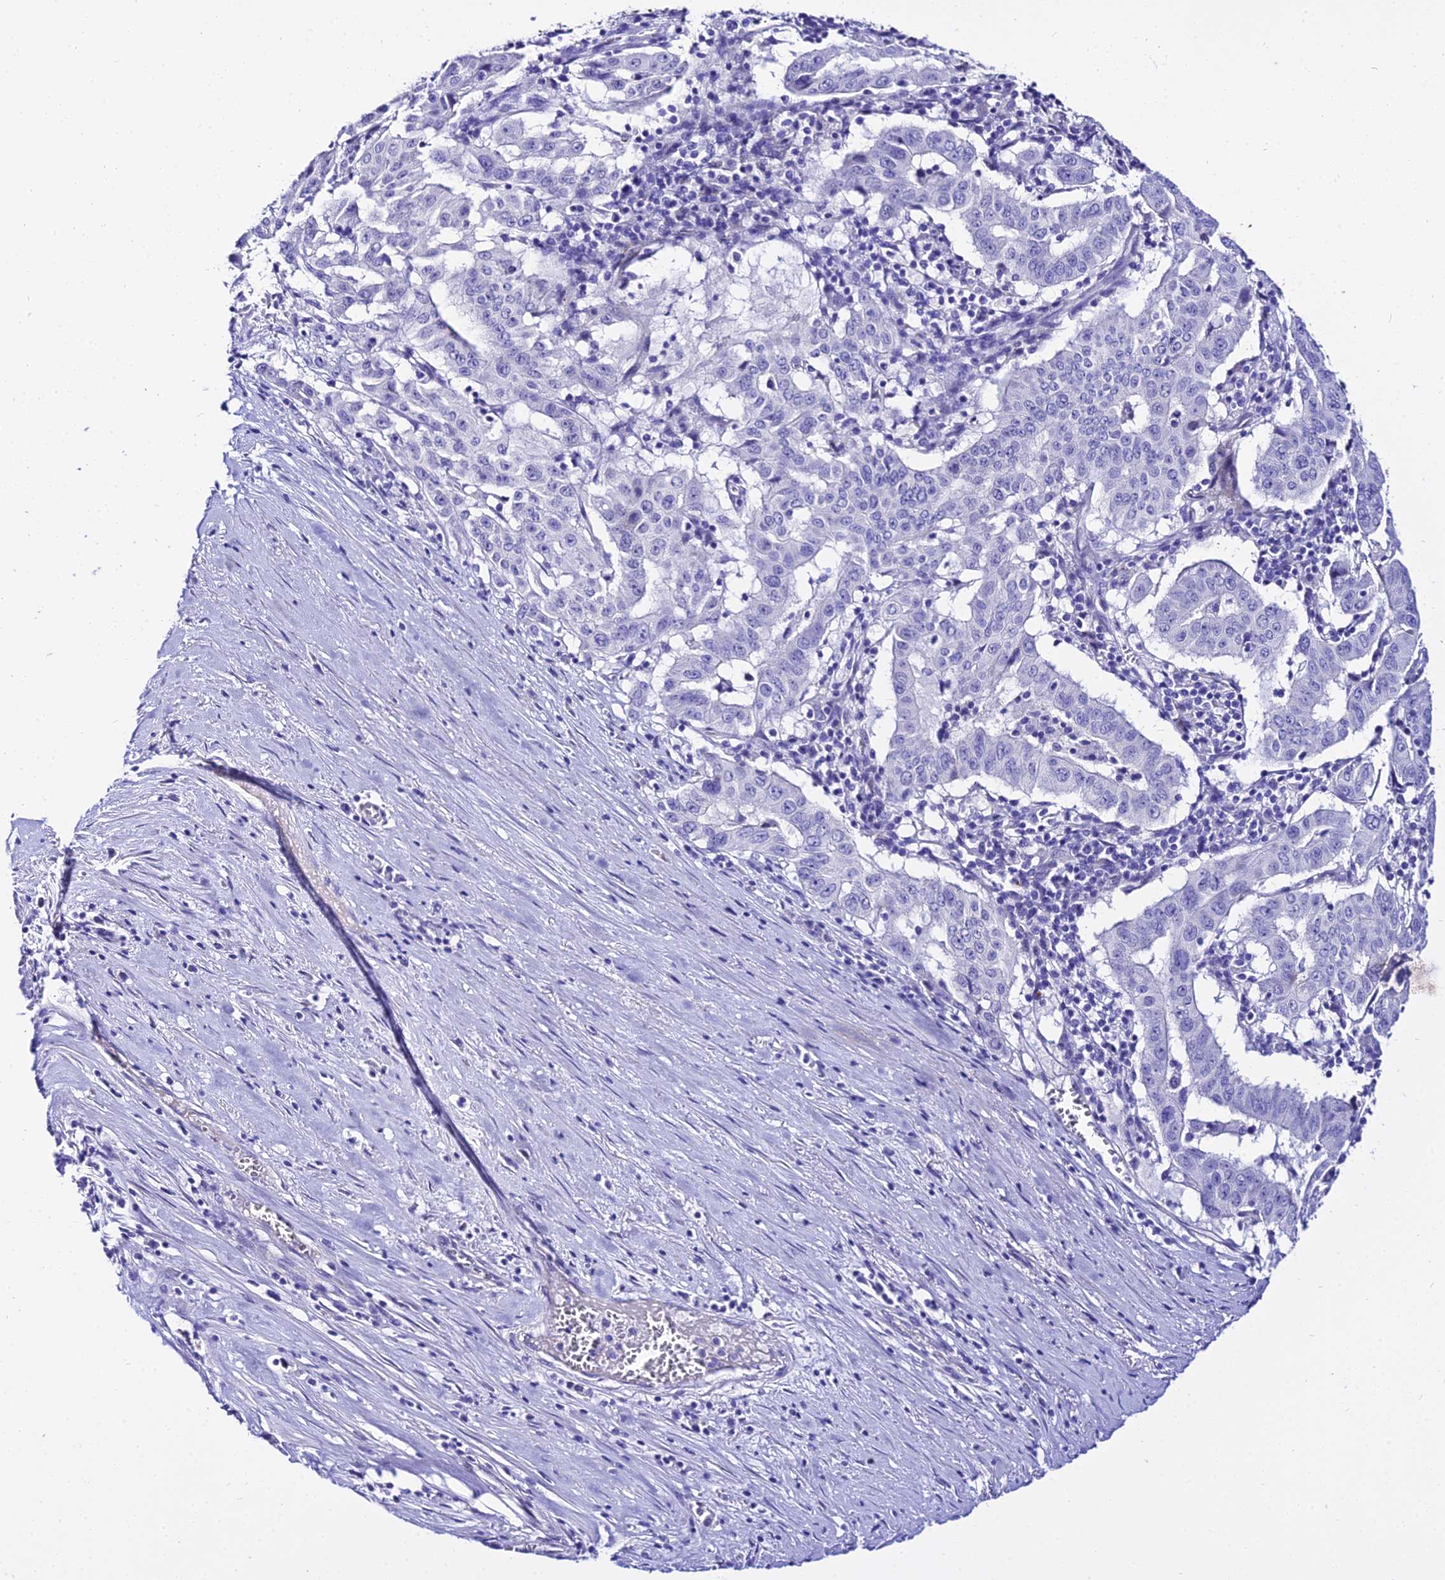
{"staining": {"intensity": "negative", "quantity": "none", "location": "none"}, "tissue": "pancreatic cancer", "cell_type": "Tumor cells", "image_type": "cancer", "snomed": [{"axis": "morphology", "description": "Adenocarcinoma, NOS"}, {"axis": "topography", "description": "Pancreas"}], "caption": "Immunohistochemistry (IHC) of pancreatic cancer reveals no positivity in tumor cells.", "gene": "DEFB106A", "patient": {"sex": "male", "age": 63}}